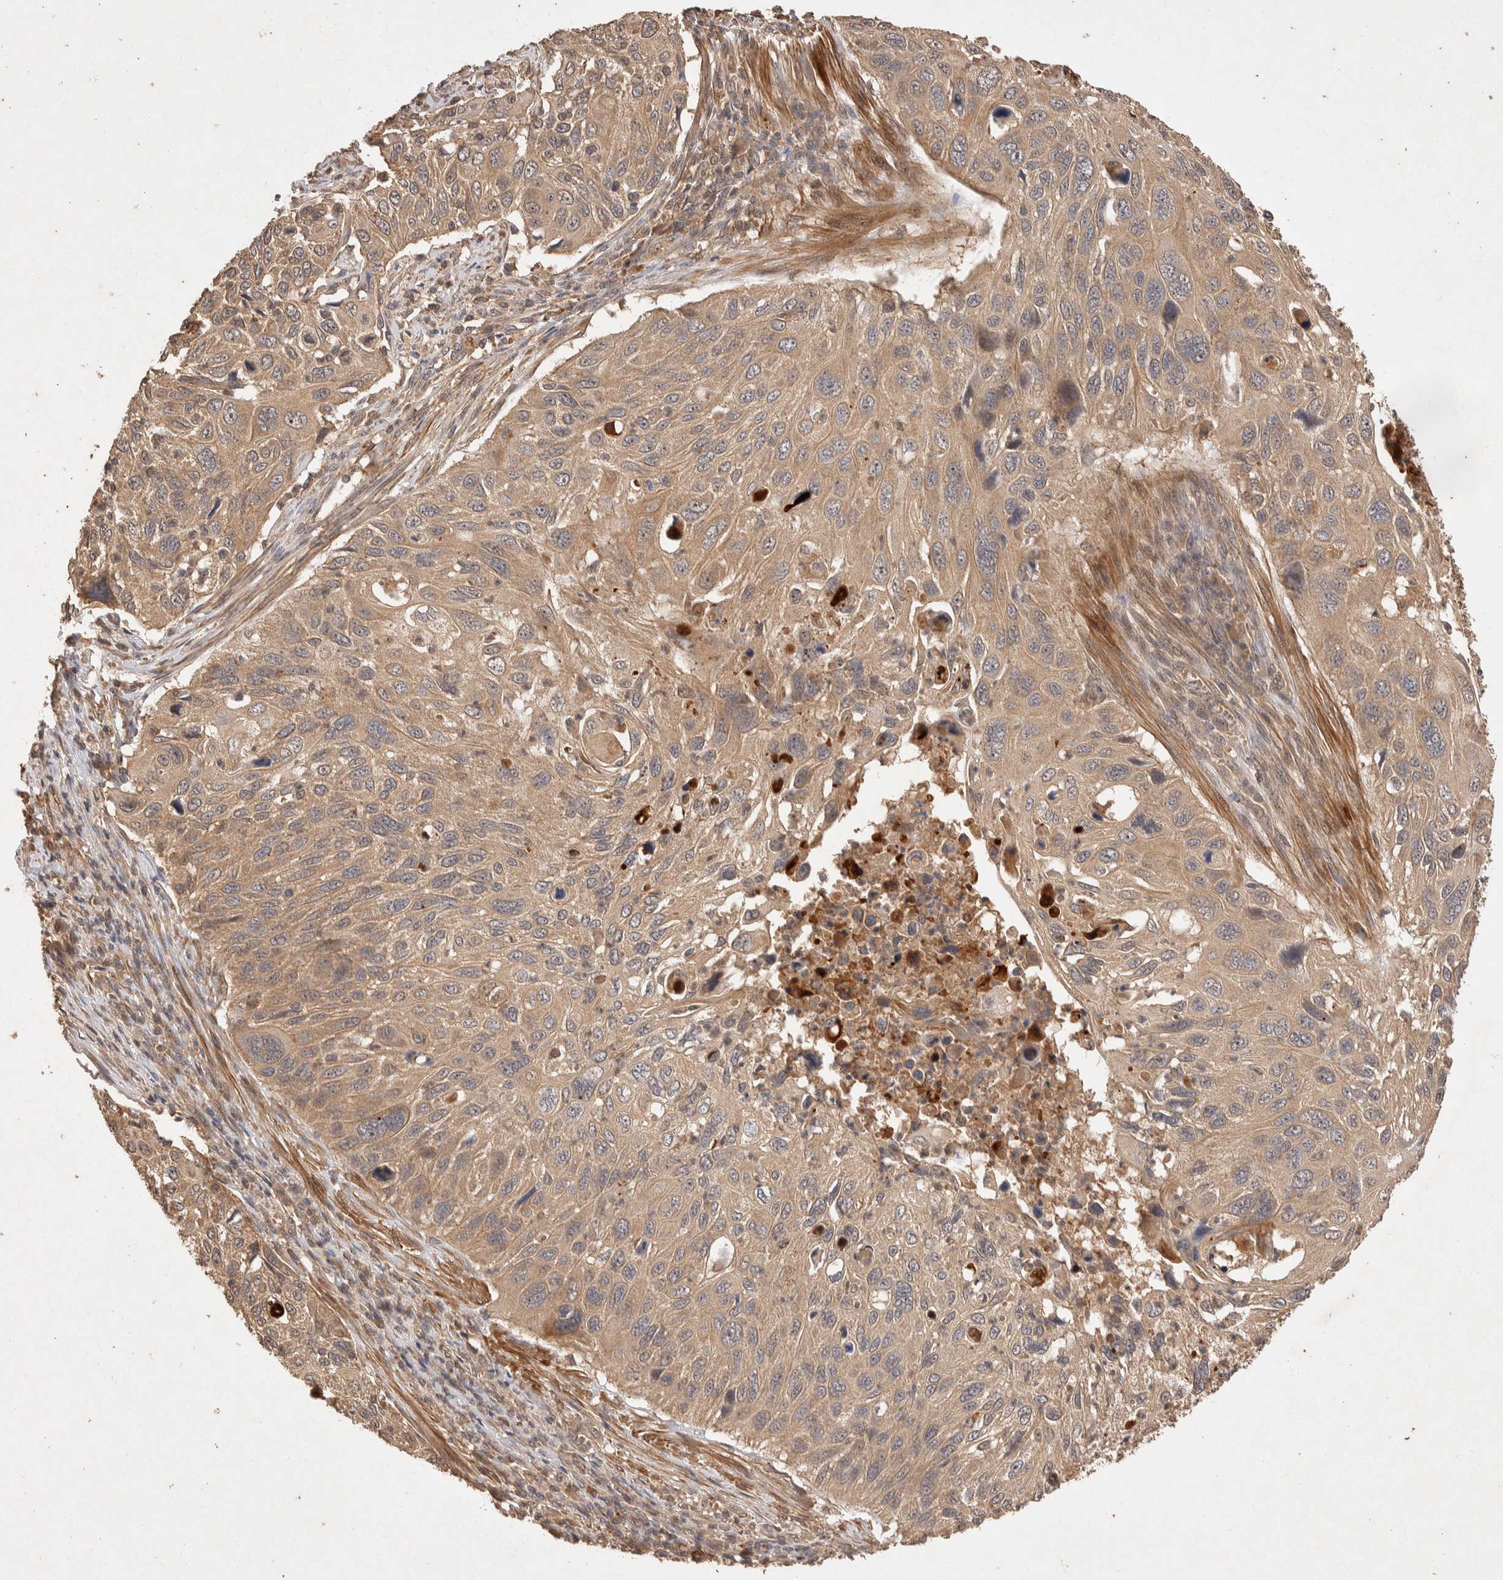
{"staining": {"intensity": "weak", "quantity": ">75%", "location": "cytoplasmic/membranous"}, "tissue": "cervical cancer", "cell_type": "Tumor cells", "image_type": "cancer", "snomed": [{"axis": "morphology", "description": "Squamous cell carcinoma, NOS"}, {"axis": "topography", "description": "Cervix"}], "caption": "Weak cytoplasmic/membranous expression for a protein is identified in about >75% of tumor cells of cervical cancer using IHC.", "gene": "NSMAF", "patient": {"sex": "female", "age": 70}}